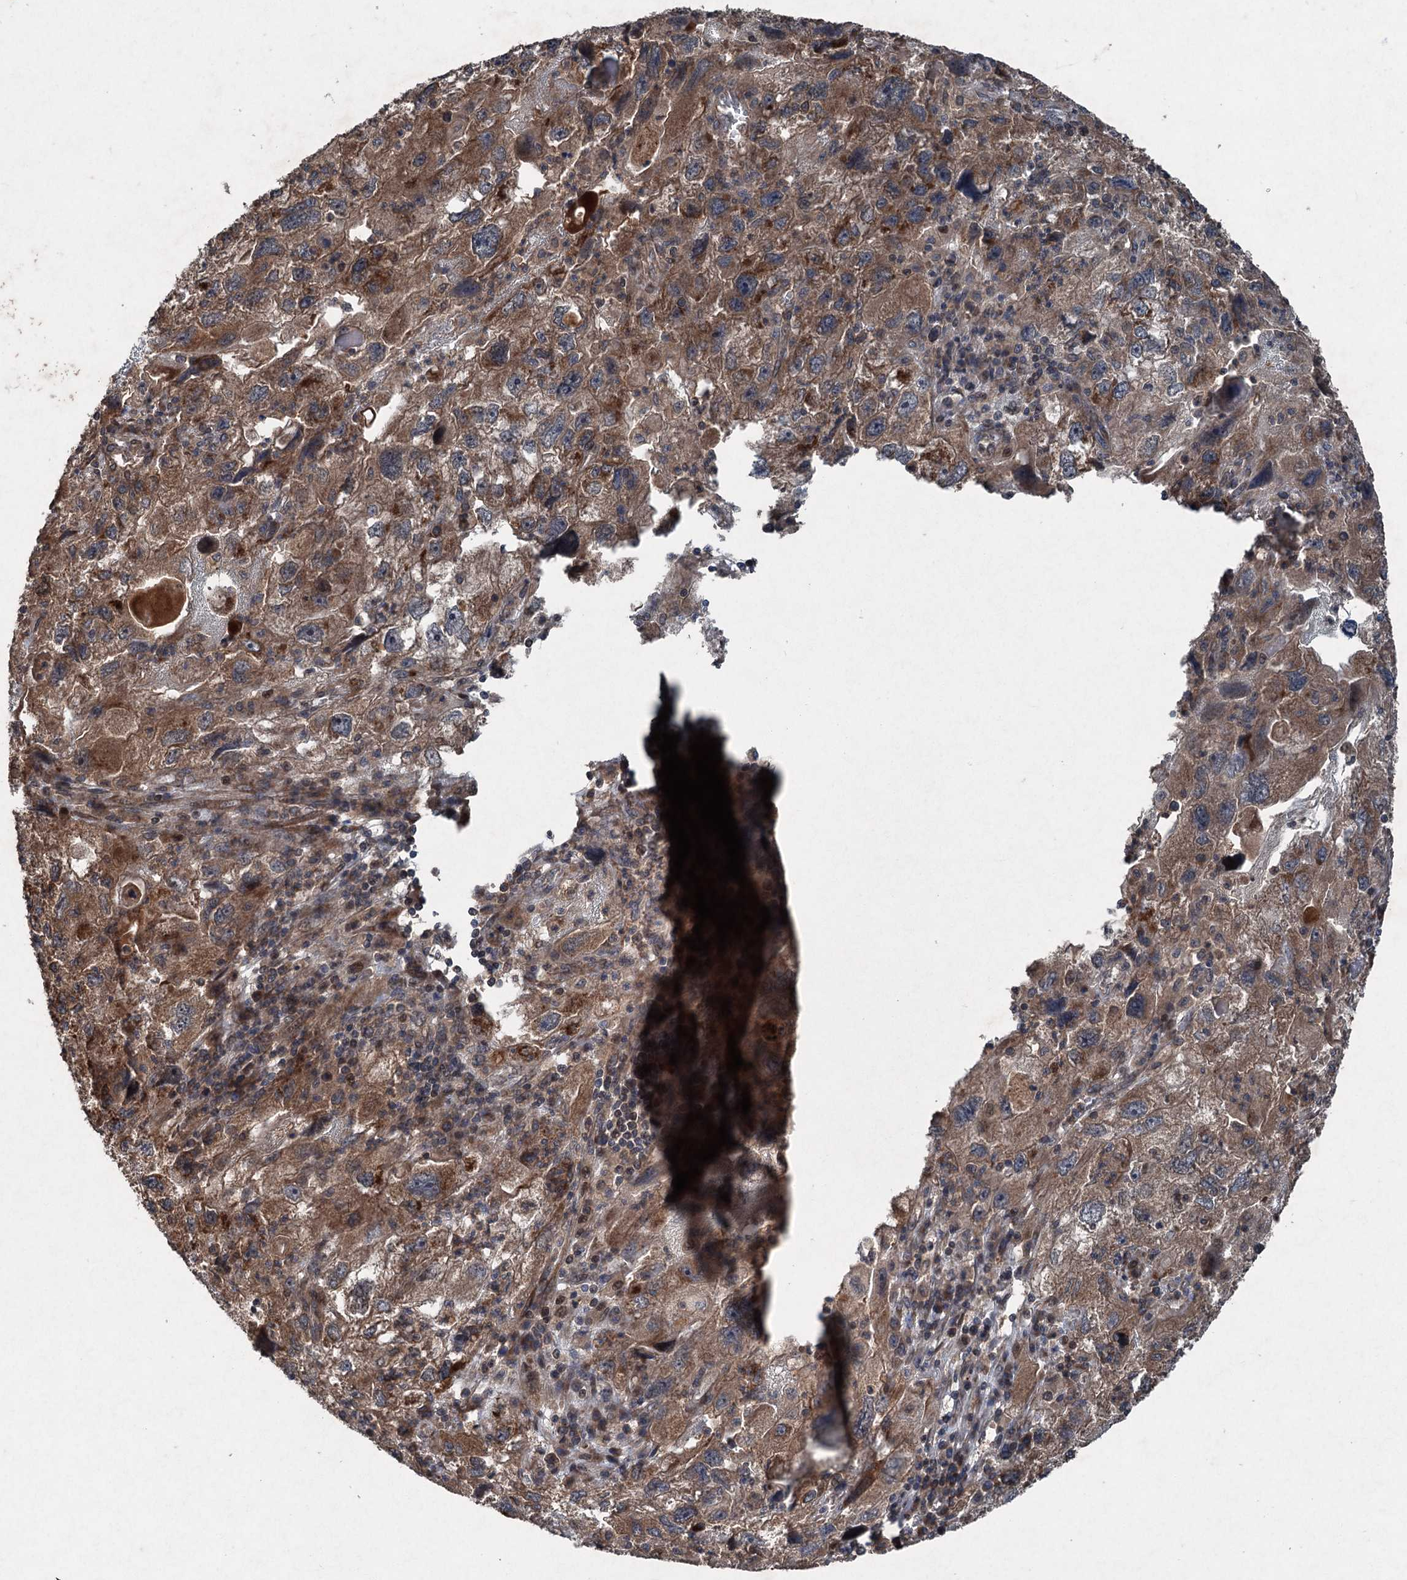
{"staining": {"intensity": "moderate", "quantity": ">75%", "location": "cytoplasmic/membranous"}, "tissue": "endometrial cancer", "cell_type": "Tumor cells", "image_type": "cancer", "snomed": [{"axis": "morphology", "description": "Adenocarcinoma, NOS"}, {"axis": "topography", "description": "Endometrium"}], "caption": "Tumor cells demonstrate medium levels of moderate cytoplasmic/membranous staining in approximately >75% of cells in adenocarcinoma (endometrial).", "gene": "ALAS1", "patient": {"sex": "female", "age": 49}}